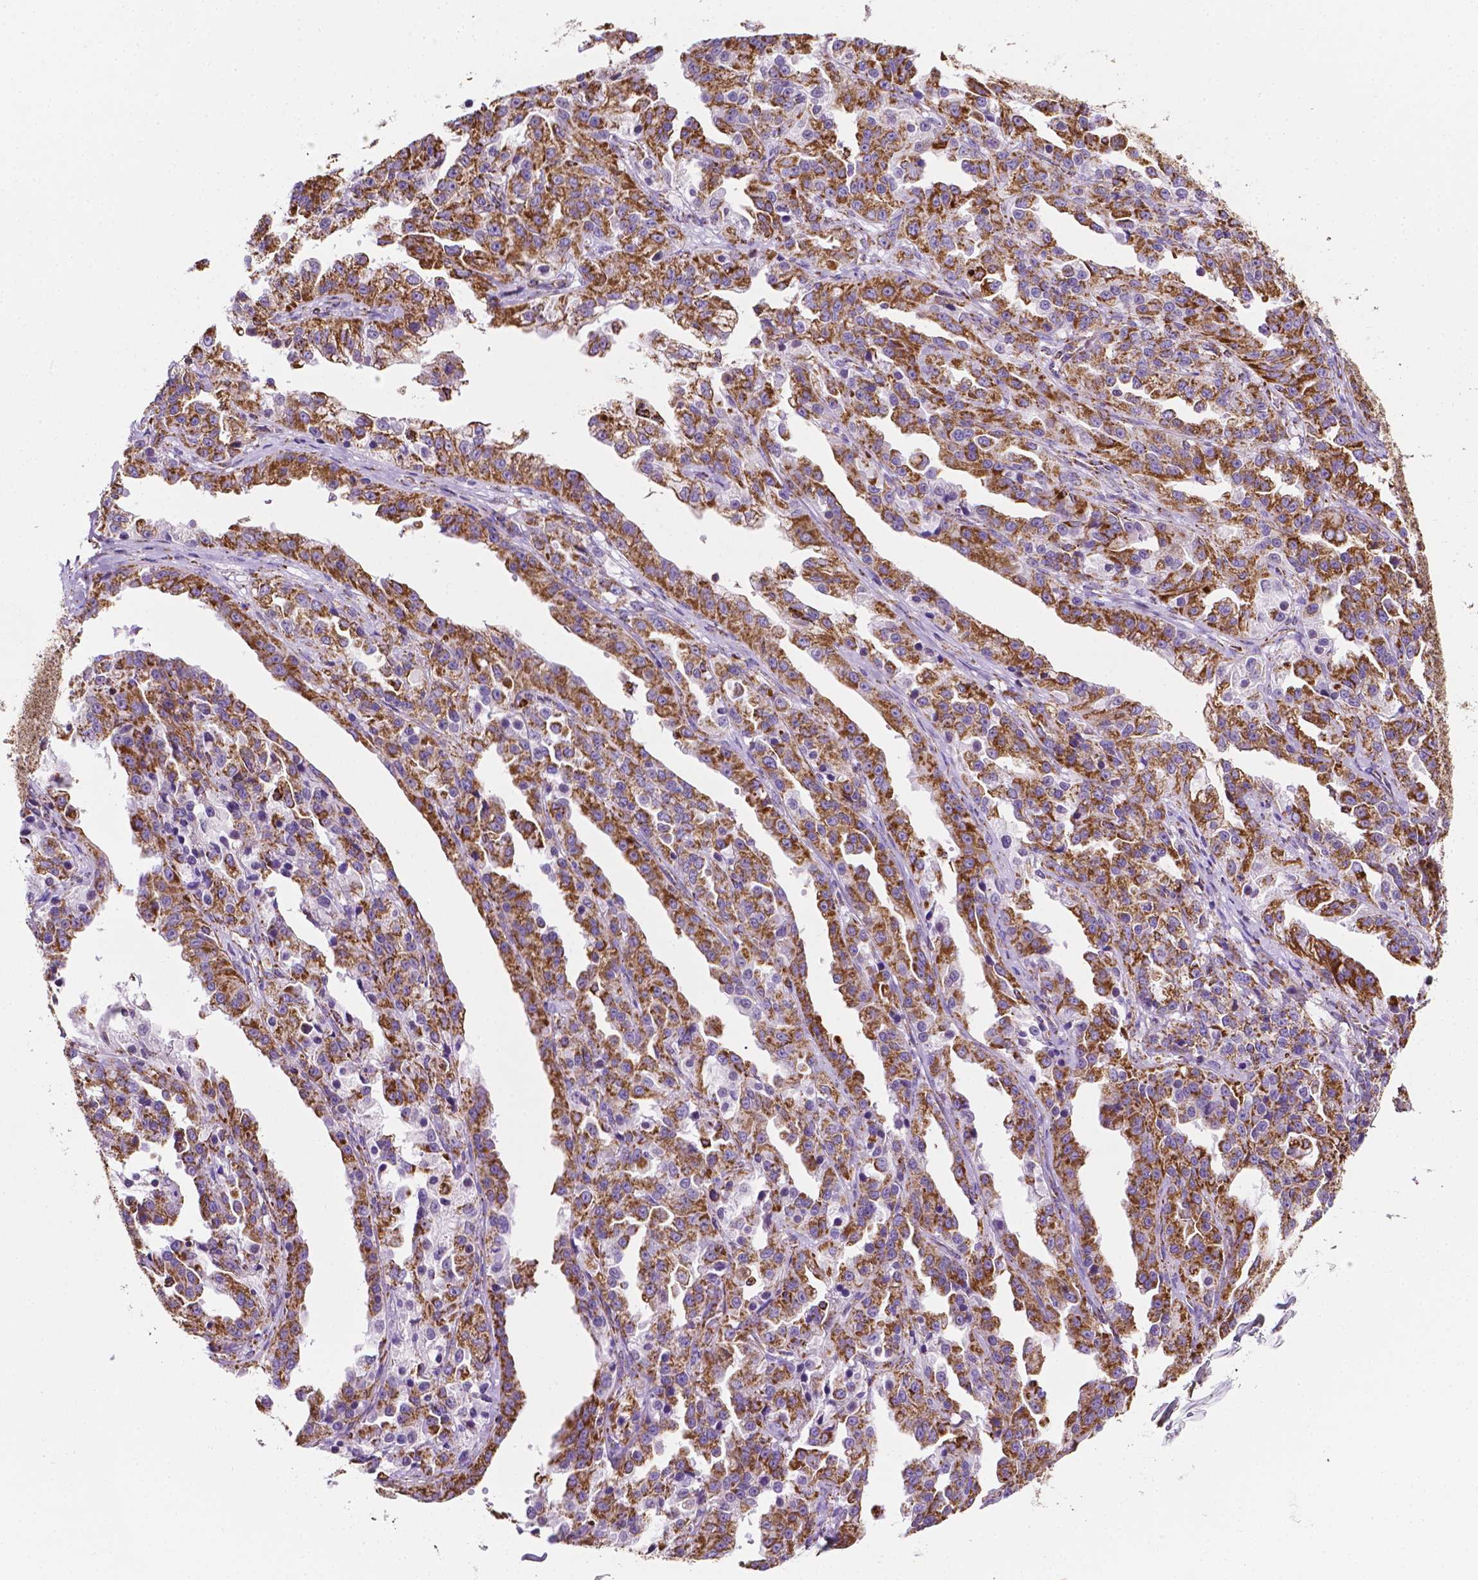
{"staining": {"intensity": "strong", "quantity": ">75%", "location": "cytoplasmic/membranous"}, "tissue": "ovarian cancer", "cell_type": "Tumor cells", "image_type": "cancer", "snomed": [{"axis": "morphology", "description": "Cystadenocarcinoma, serous, NOS"}, {"axis": "topography", "description": "Ovary"}], "caption": "Ovarian cancer (serous cystadenocarcinoma) was stained to show a protein in brown. There is high levels of strong cytoplasmic/membranous positivity in approximately >75% of tumor cells.", "gene": "RMDN3", "patient": {"sex": "female", "age": 75}}